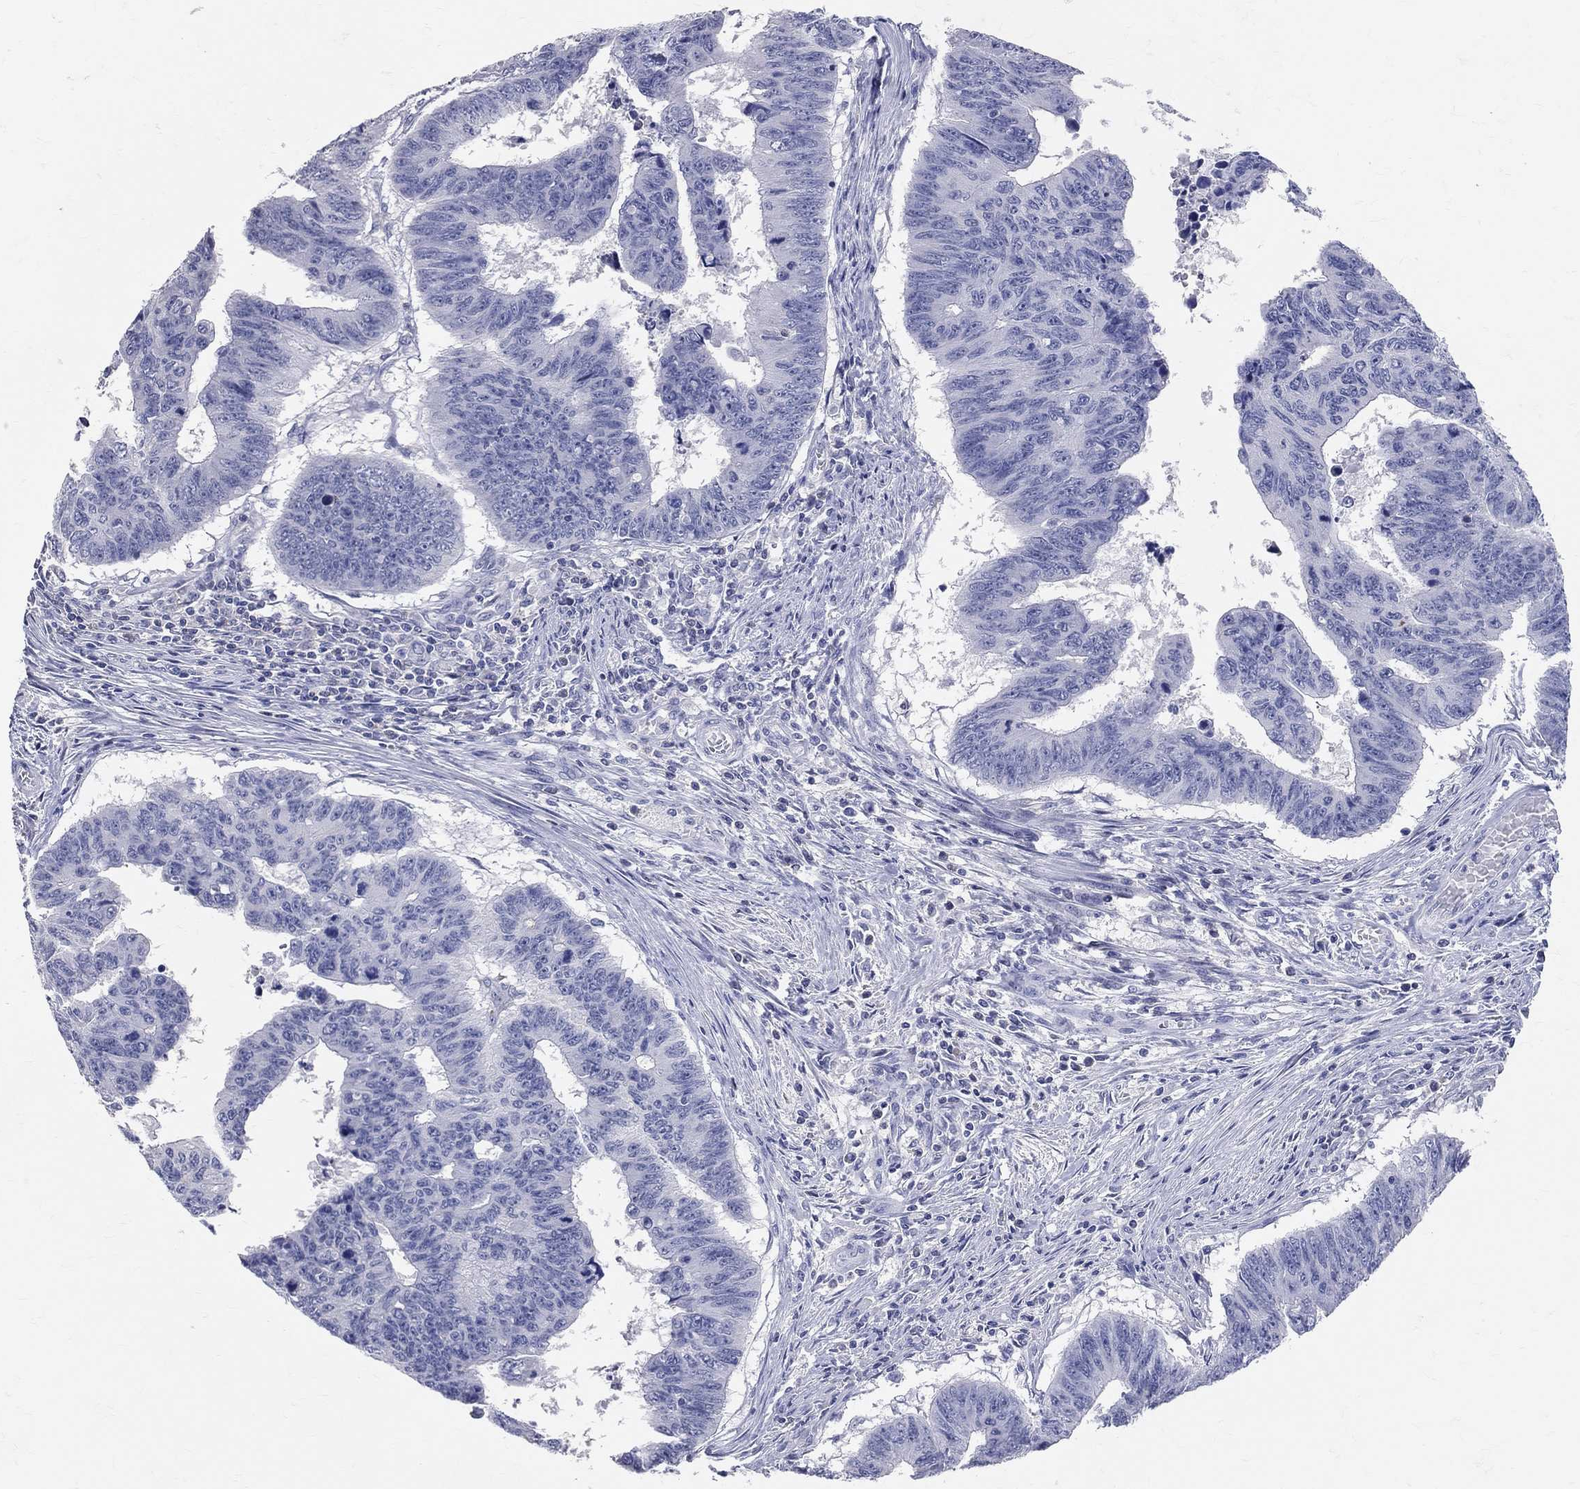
{"staining": {"intensity": "negative", "quantity": "none", "location": "none"}, "tissue": "colorectal cancer", "cell_type": "Tumor cells", "image_type": "cancer", "snomed": [{"axis": "morphology", "description": "Adenocarcinoma, NOS"}, {"axis": "topography", "description": "Rectum"}], "caption": "DAB (3,3'-diaminobenzidine) immunohistochemical staining of human colorectal cancer (adenocarcinoma) shows no significant positivity in tumor cells.", "gene": "LAT", "patient": {"sex": "female", "age": 85}}